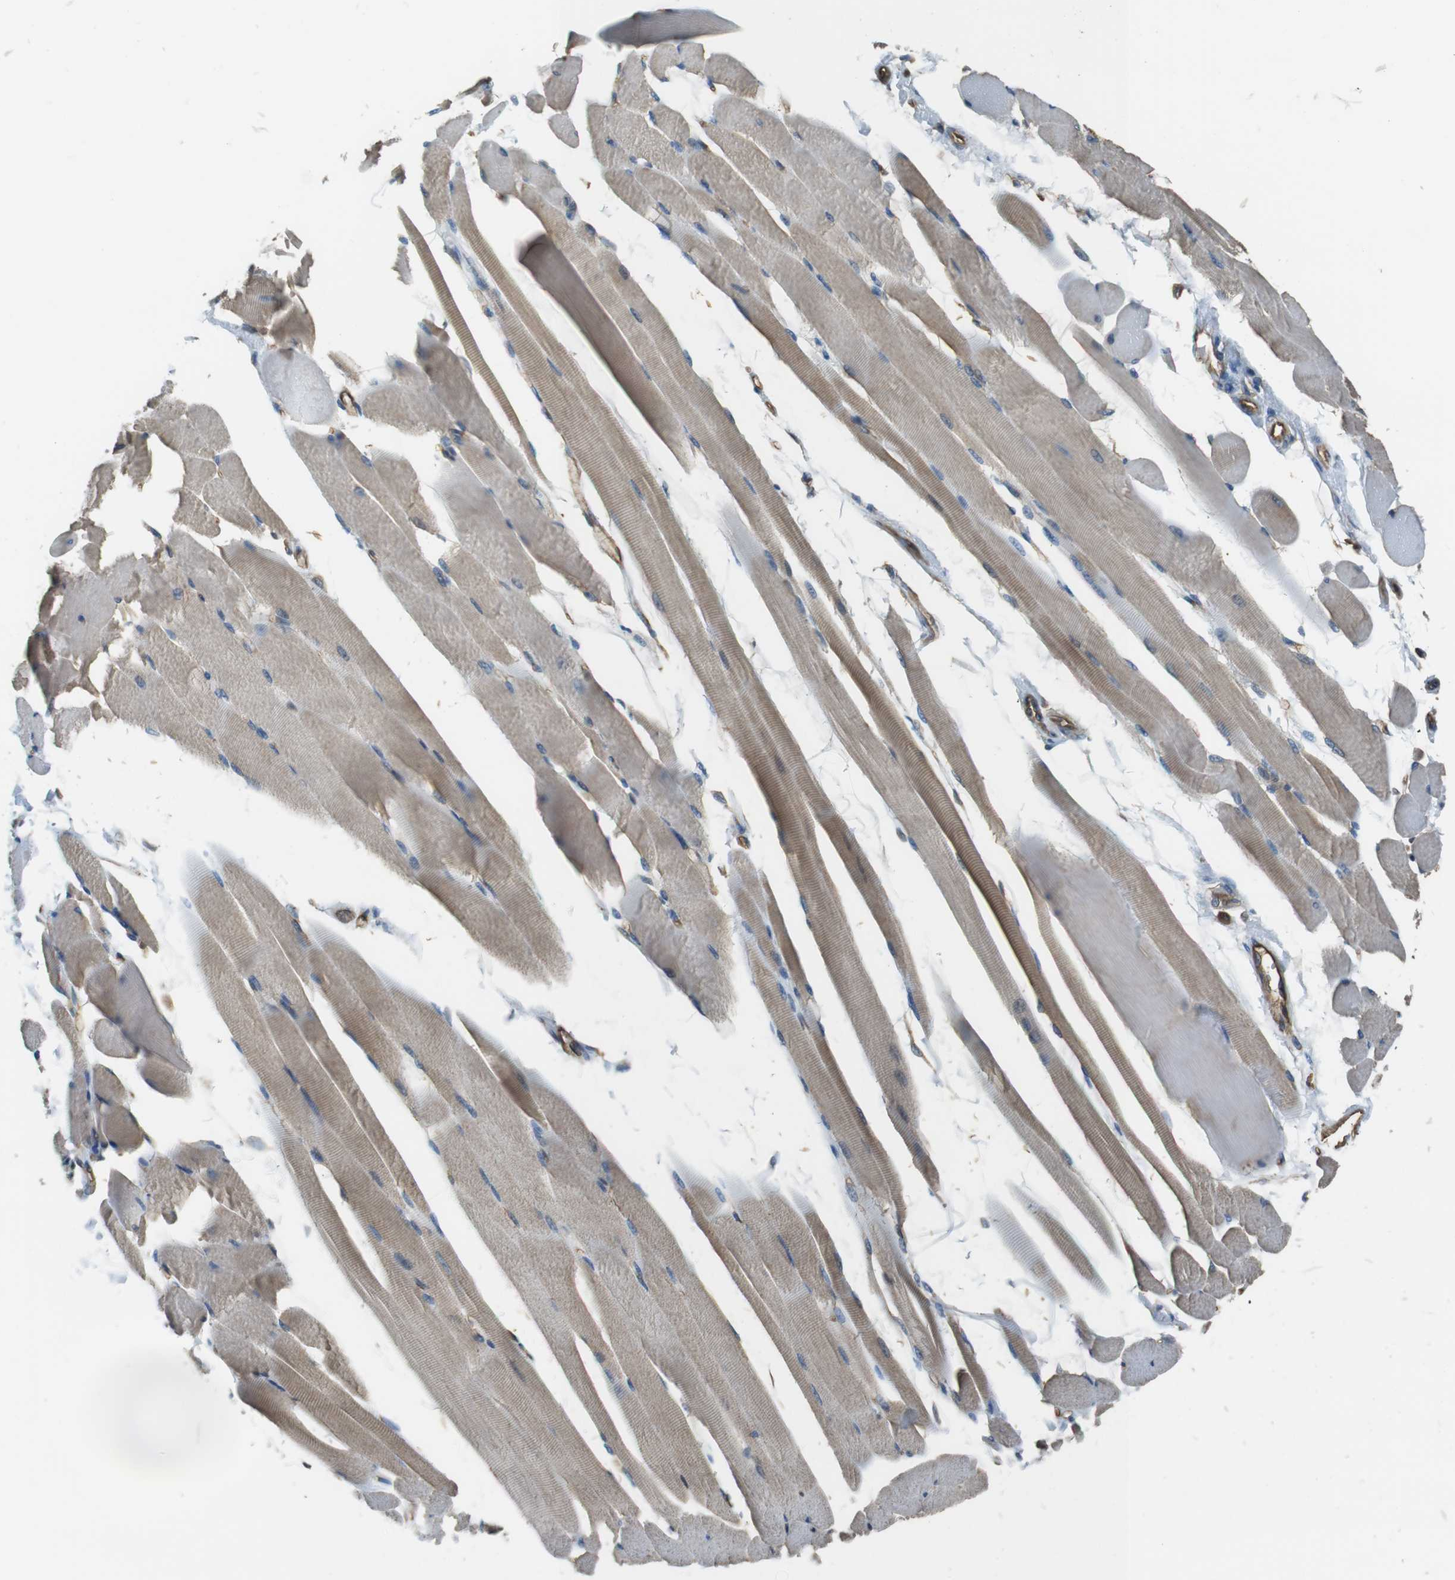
{"staining": {"intensity": "weak", "quantity": ">75%", "location": "cytoplasmic/membranous"}, "tissue": "skeletal muscle", "cell_type": "Myocytes", "image_type": "normal", "snomed": [{"axis": "morphology", "description": "Normal tissue, NOS"}, {"axis": "topography", "description": "Skeletal muscle"}, {"axis": "topography", "description": "Peripheral nerve tissue"}], "caption": "A brown stain labels weak cytoplasmic/membranous expression of a protein in myocytes of unremarkable skeletal muscle.", "gene": "FCAR", "patient": {"sex": "female", "age": 84}}